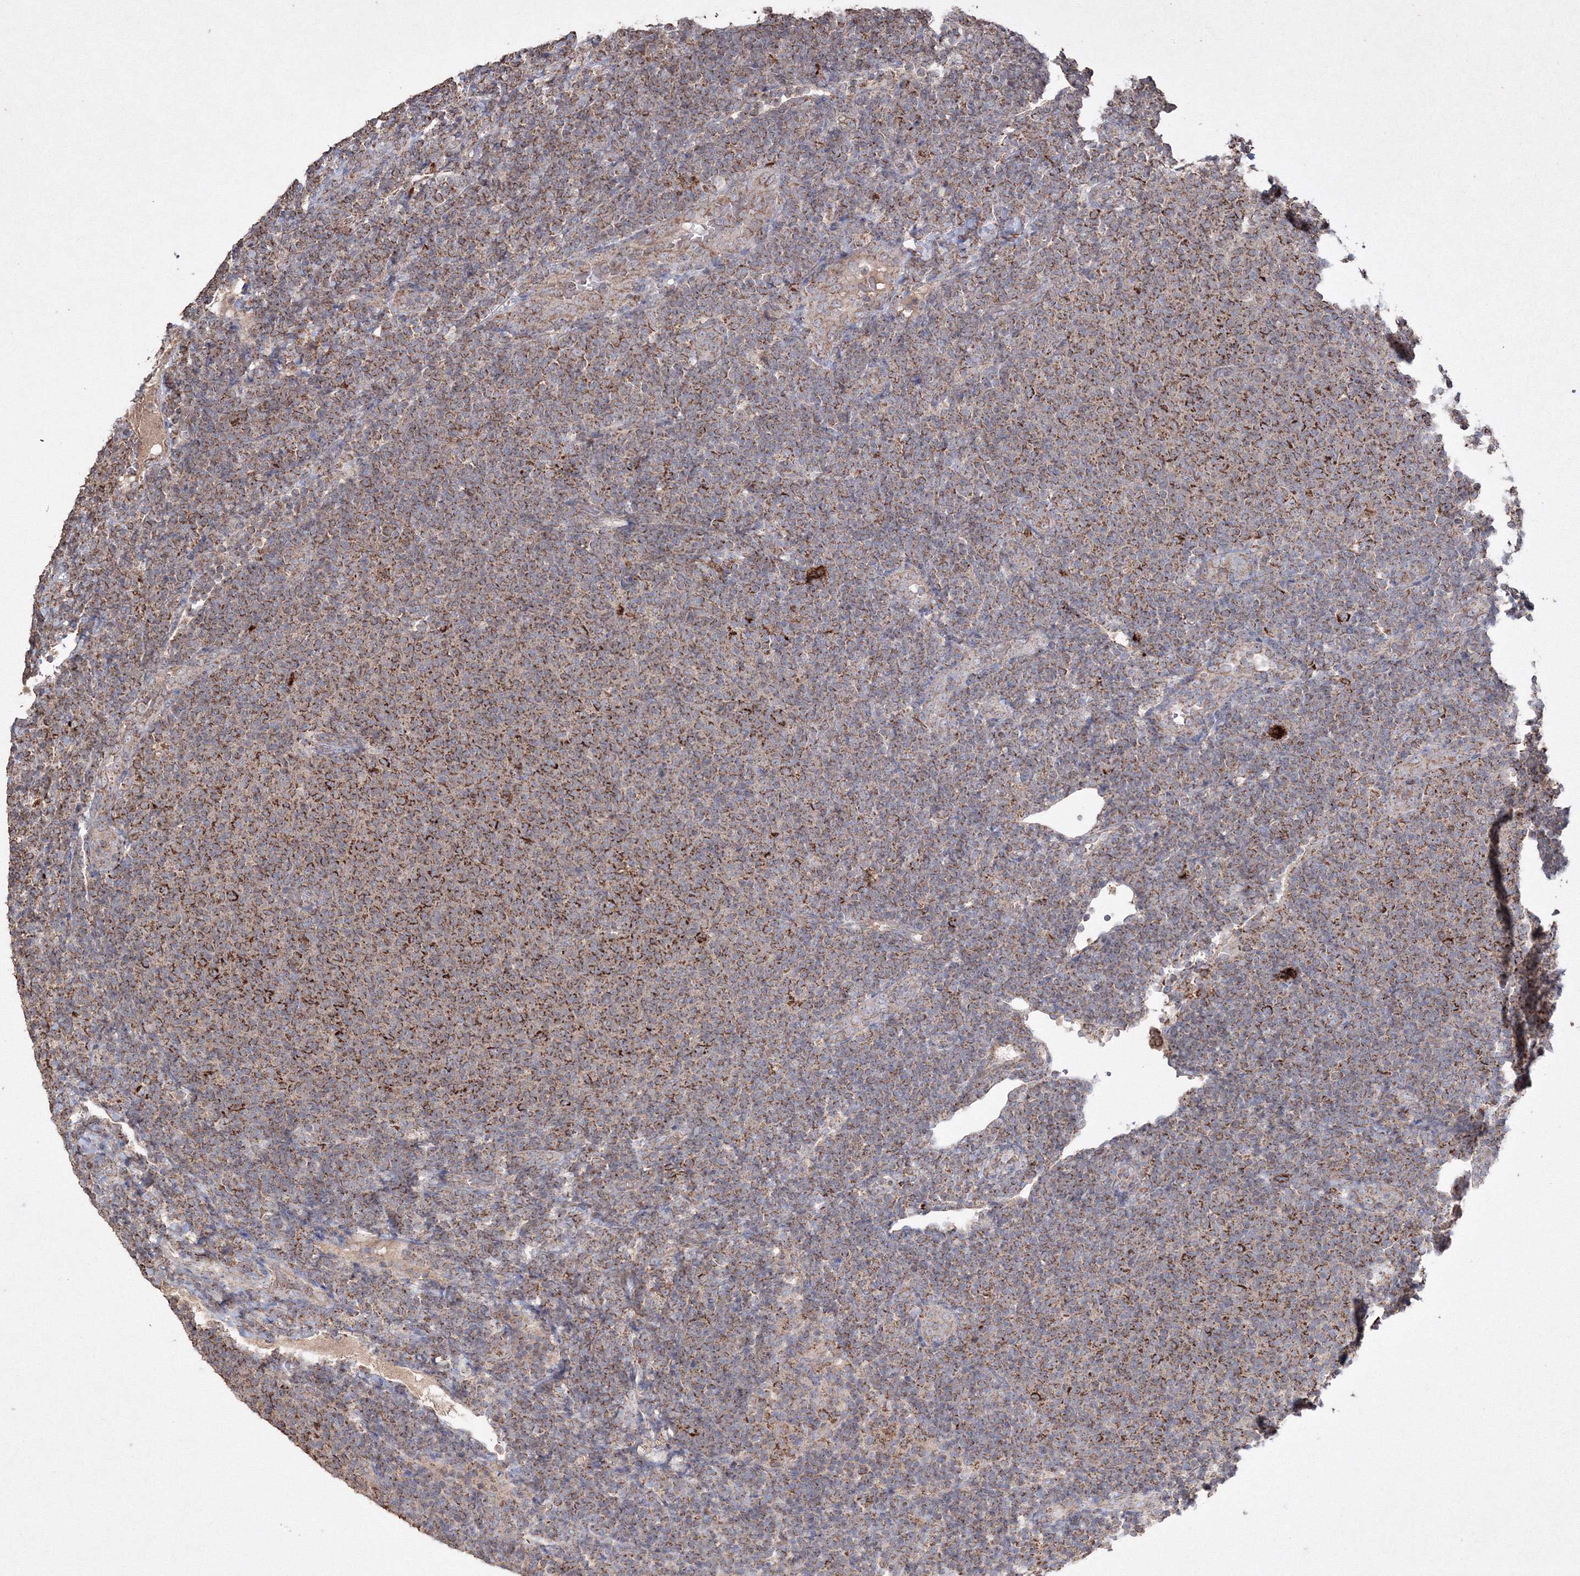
{"staining": {"intensity": "moderate", "quantity": ">75%", "location": "cytoplasmic/membranous"}, "tissue": "lymphoma", "cell_type": "Tumor cells", "image_type": "cancer", "snomed": [{"axis": "morphology", "description": "Malignant lymphoma, non-Hodgkin's type, Low grade"}, {"axis": "topography", "description": "Lymph node"}], "caption": "About >75% of tumor cells in human lymphoma demonstrate moderate cytoplasmic/membranous protein positivity as visualized by brown immunohistochemical staining.", "gene": "GRSF1", "patient": {"sex": "male", "age": 66}}